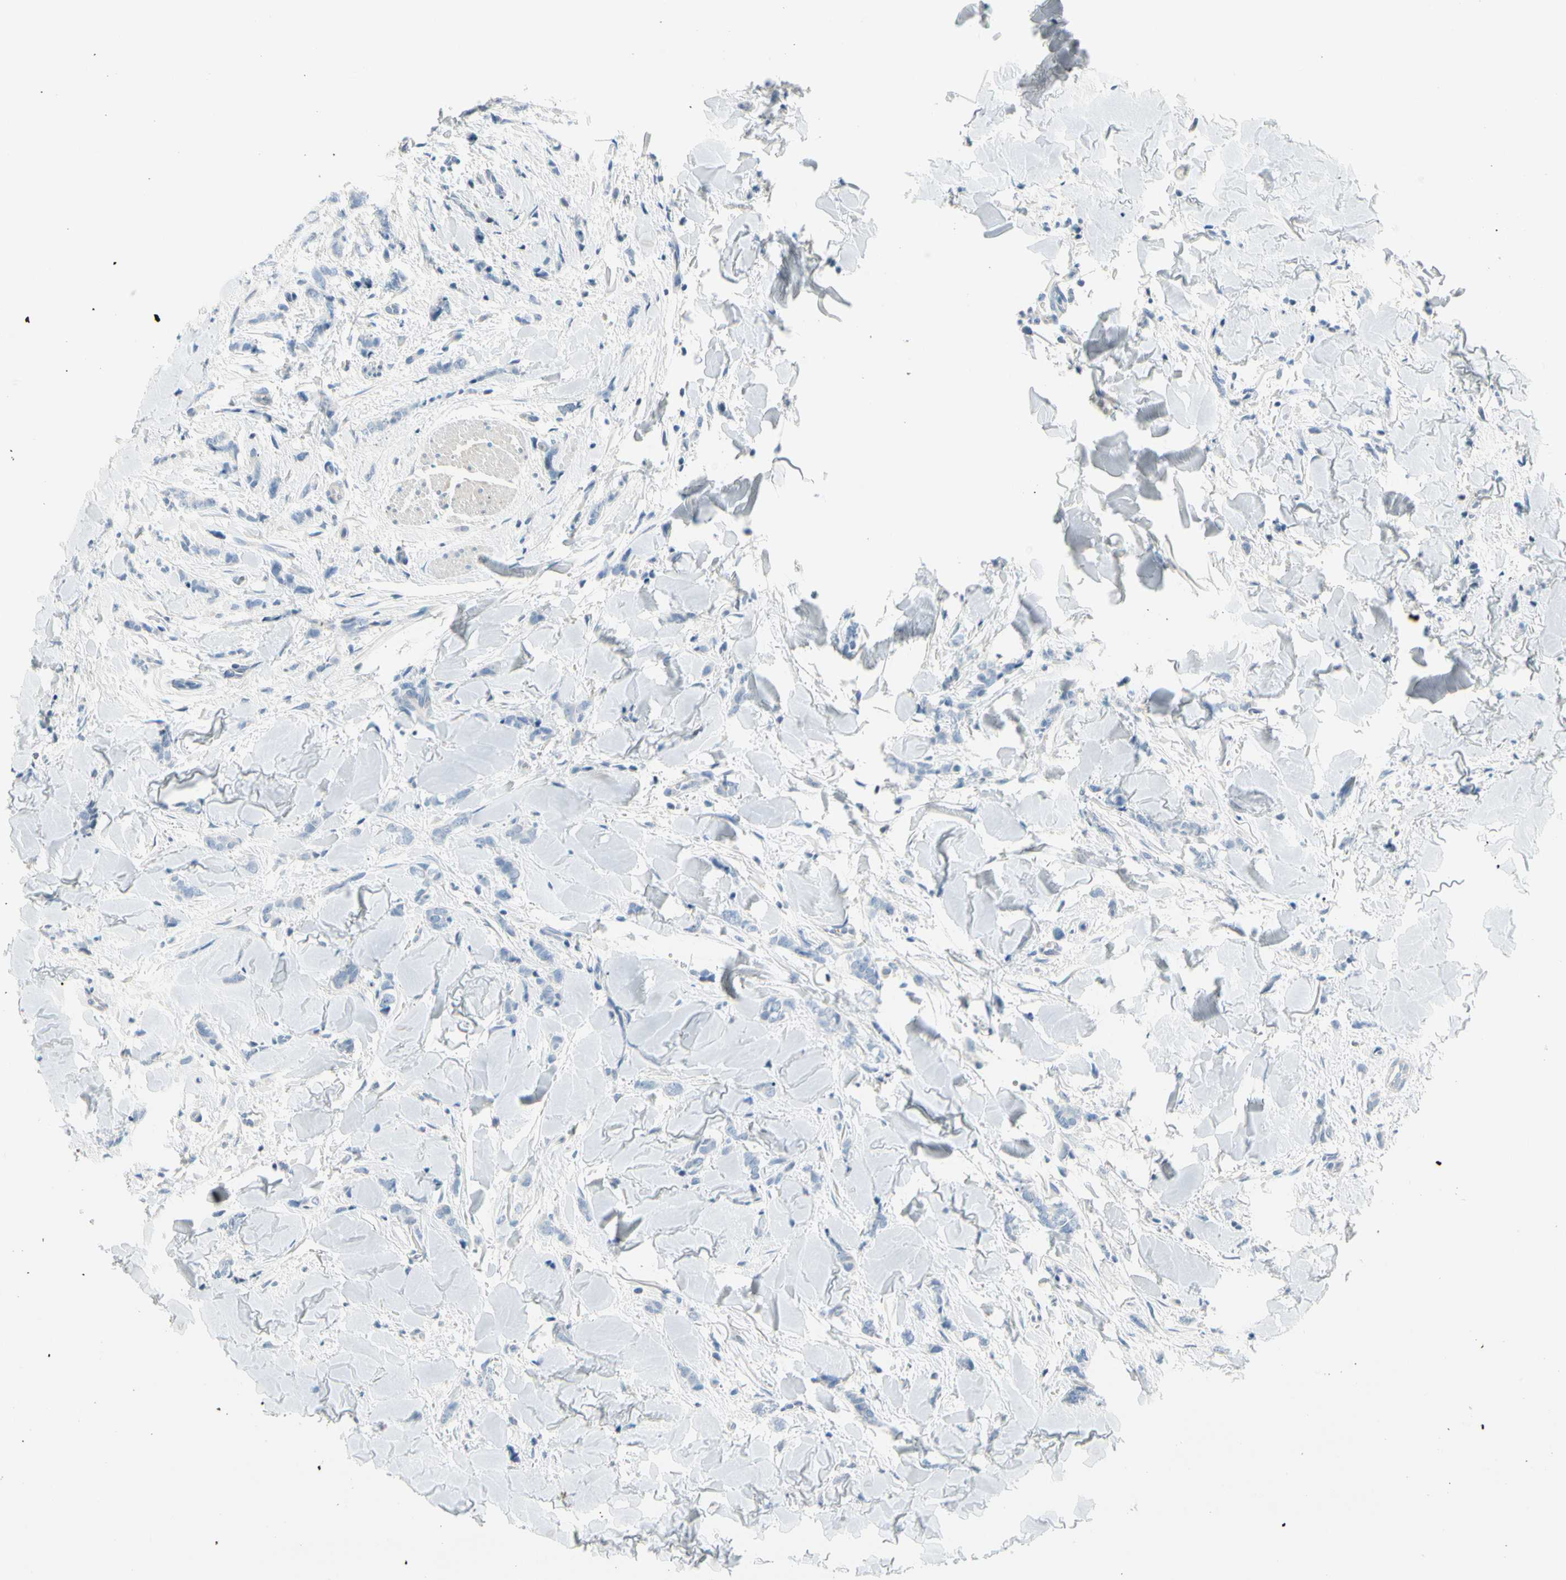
{"staining": {"intensity": "negative", "quantity": "none", "location": "none"}, "tissue": "breast cancer", "cell_type": "Tumor cells", "image_type": "cancer", "snomed": [{"axis": "morphology", "description": "Lobular carcinoma"}, {"axis": "topography", "description": "Skin"}, {"axis": "topography", "description": "Breast"}], "caption": "A high-resolution micrograph shows immunohistochemistry staining of breast cancer, which shows no significant expression in tumor cells.", "gene": "SLC6A15", "patient": {"sex": "female", "age": 46}}